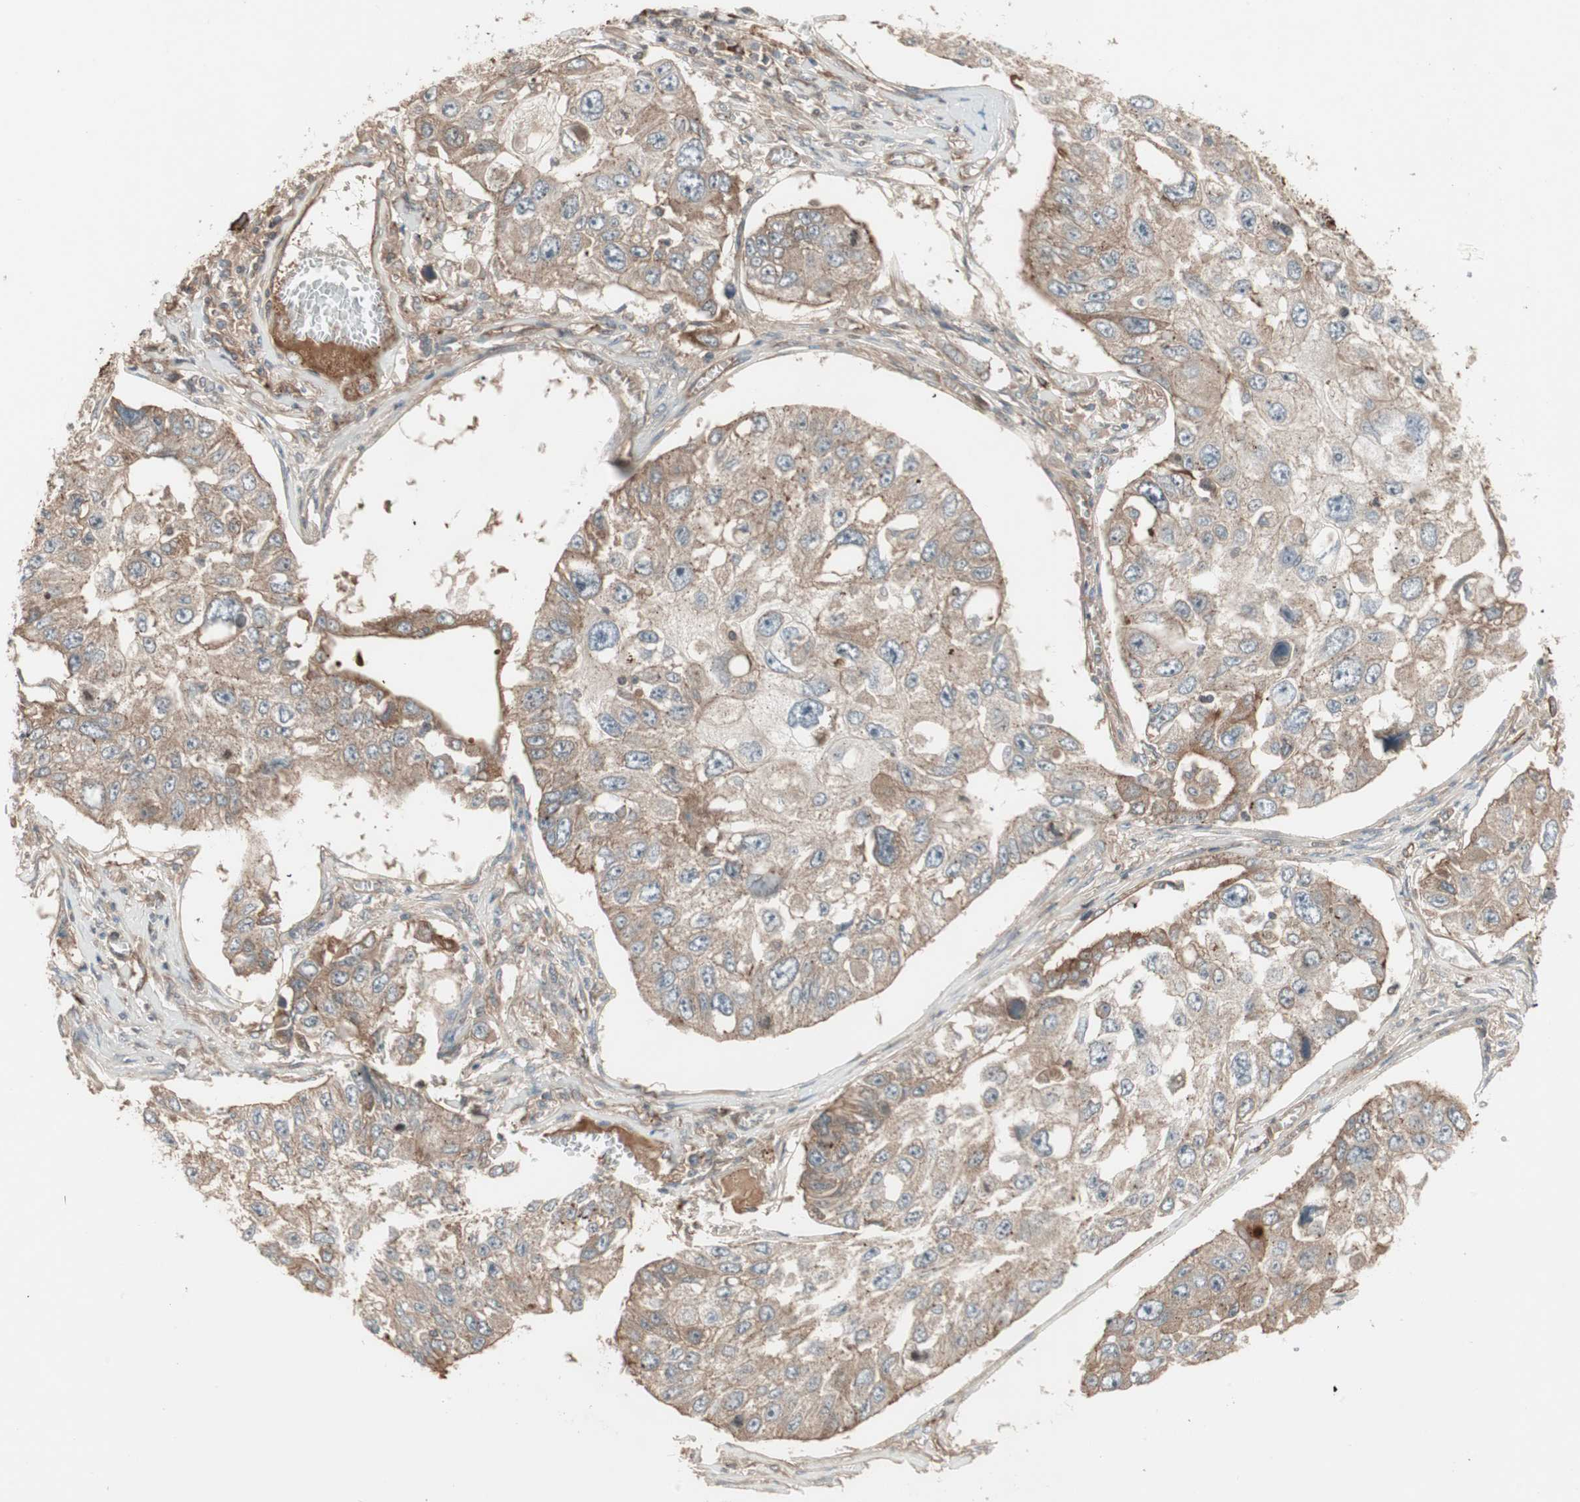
{"staining": {"intensity": "moderate", "quantity": ">75%", "location": "cytoplasmic/membranous"}, "tissue": "lung cancer", "cell_type": "Tumor cells", "image_type": "cancer", "snomed": [{"axis": "morphology", "description": "Squamous cell carcinoma, NOS"}, {"axis": "topography", "description": "Lung"}], "caption": "A brown stain highlights moderate cytoplasmic/membranous positivity of a protein in human lung cancer tumor cells.", "gene": "TFPI", "patient": {"sex": "male", "age": 71}}